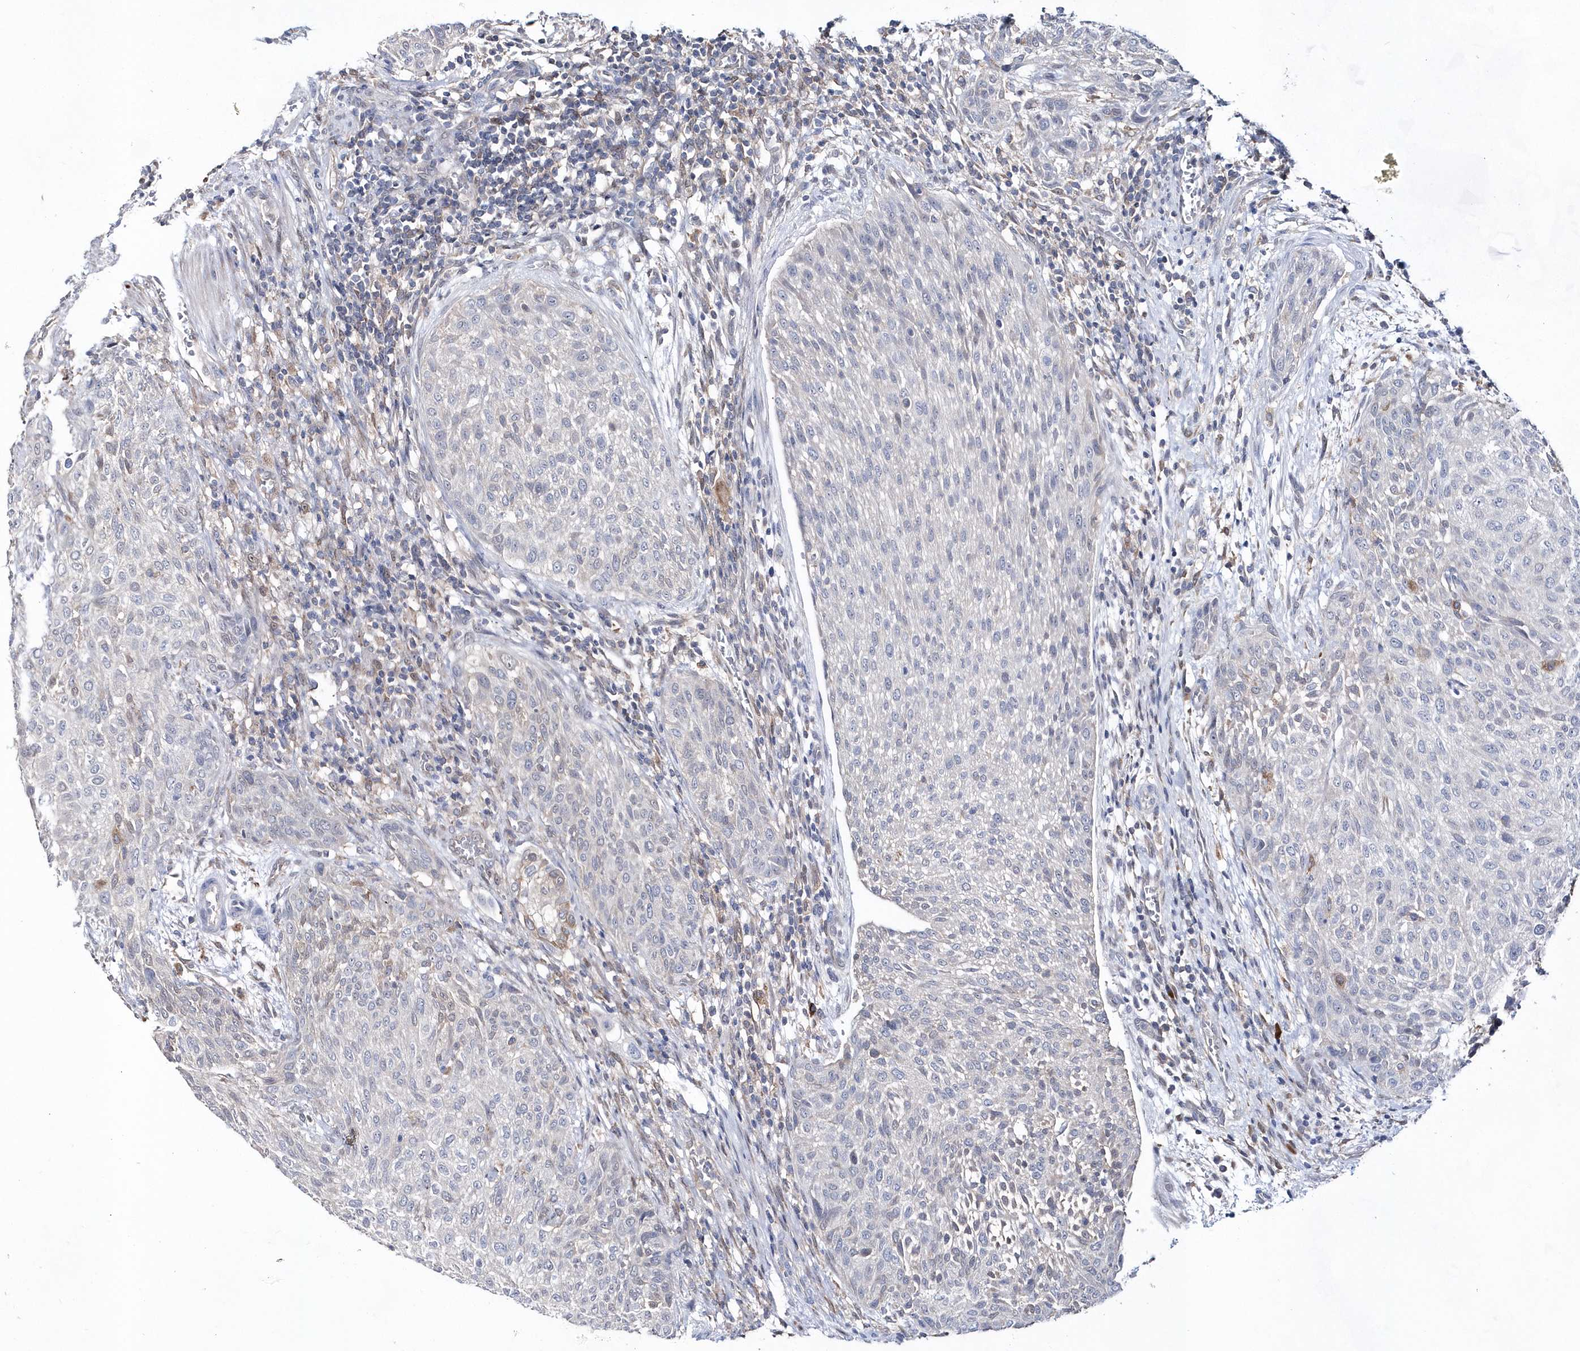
{"staining": {"intensity": "negative", "quantity": "none", "location": "none"}, "tissue": "urothelial cancer", "cell_type": "Tumor cells", "image_type": "cancer", "snomed": [{"axis": "morphology", "description": "Urothelial carcinoma, High grade"}, {"axis": "topography", "description": "Urinary bladder"}], "caption": "A high-resolution photomicrograph shows immunohistochemistry staining of urothelial cancer, which reveals no significant expression in tumor cells.", "gene": "BDH2", "patient": {"sex": "male", "age": 35}}